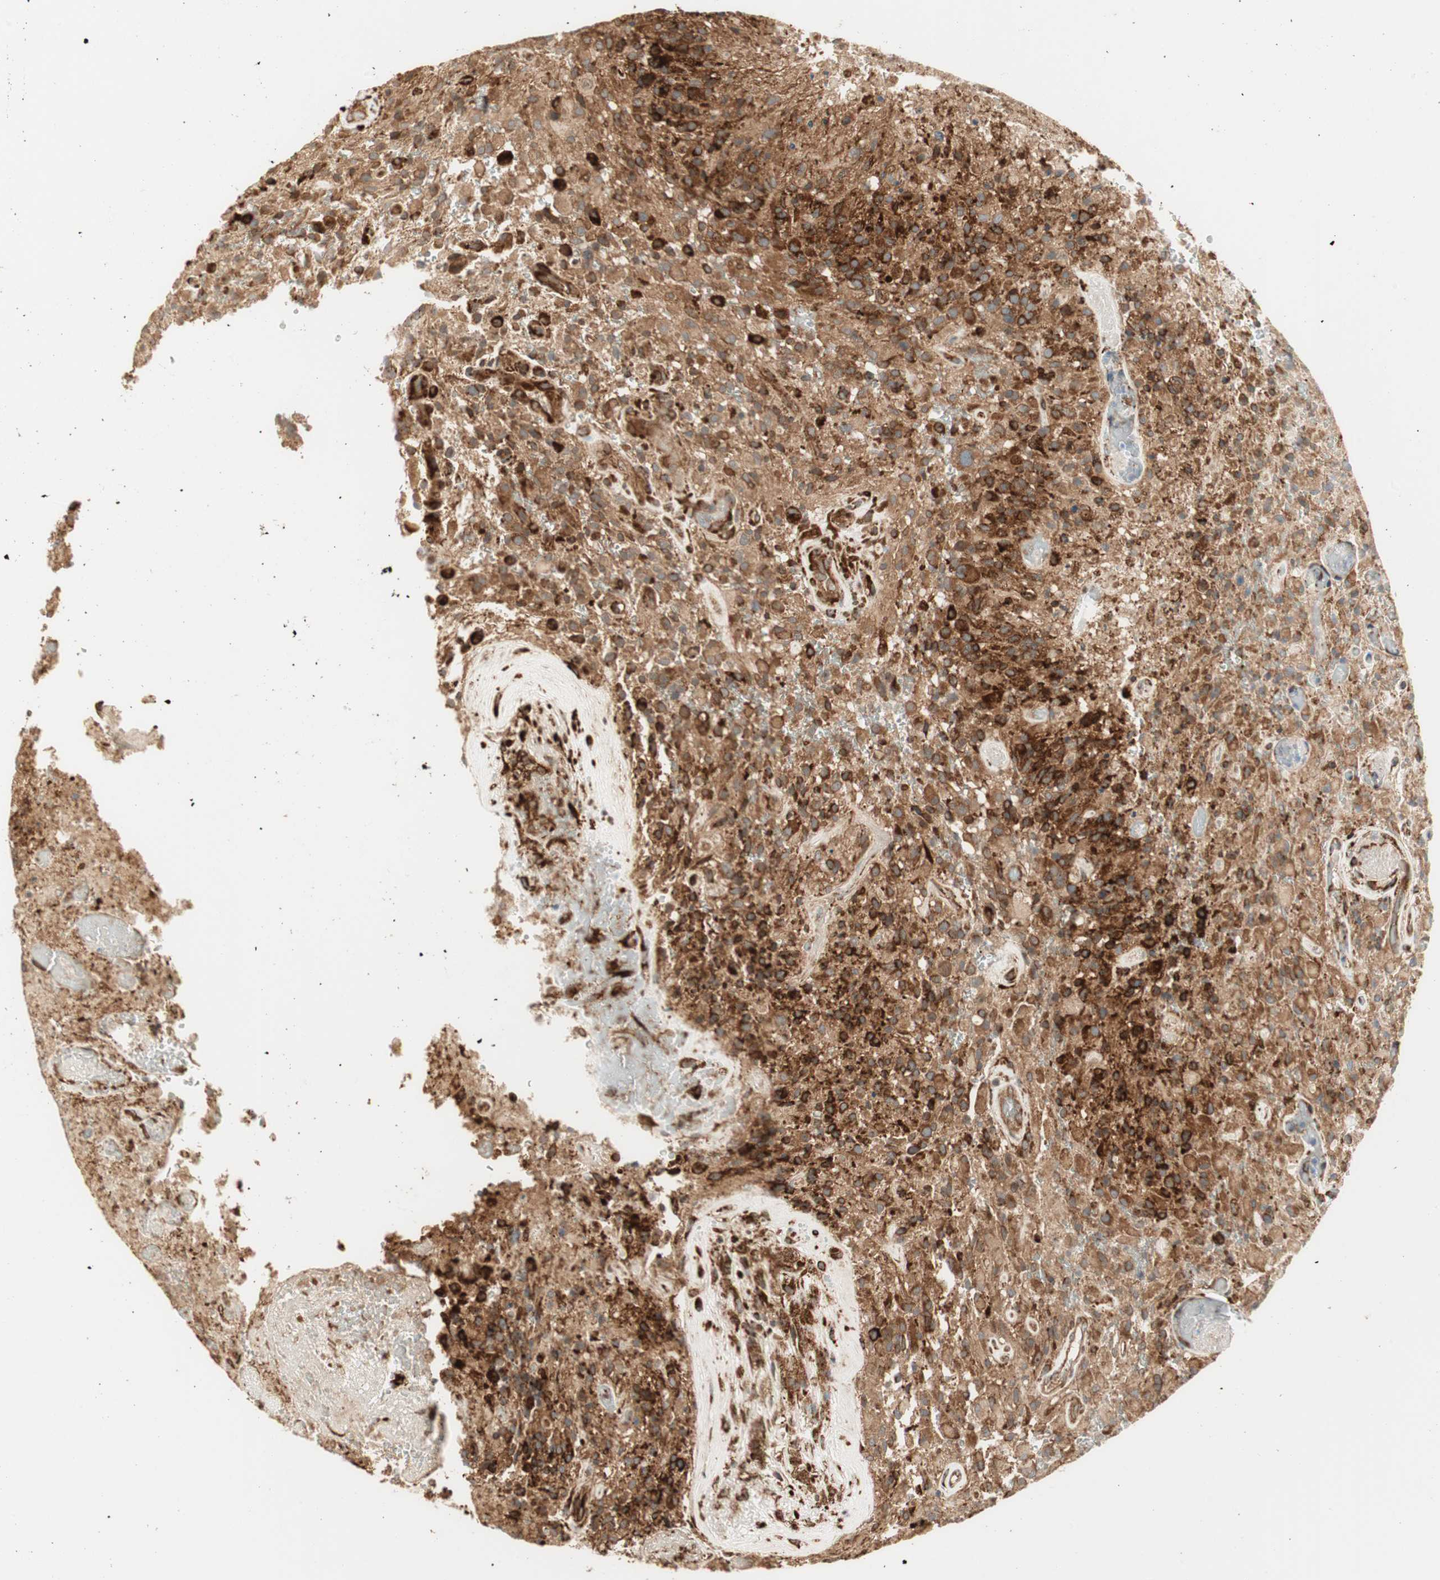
{"staining": {"intensity": "strong", "quantity": ">75%", "location": "cytoplasmic/membranous"}, "tissue": "glioma", "cell_type": "Tumor cells", "image_type": "cancer", "snomed": [{"axis": "morphology", "description": "Glioma, malignant, High grade"}, {"axis": "topography", "description": "Brain"}], "caption": "Tumor cells display high levels of strong cytoplasmic/membranous staining in approximately >75% of cells in malignant glioma (high-grade). Immunohistochemistry (ihc) stains the protein in brown and the nuclei are stained blue.", "gene": "P4HA1", "patient": {"sex": "male", "age": 71}}